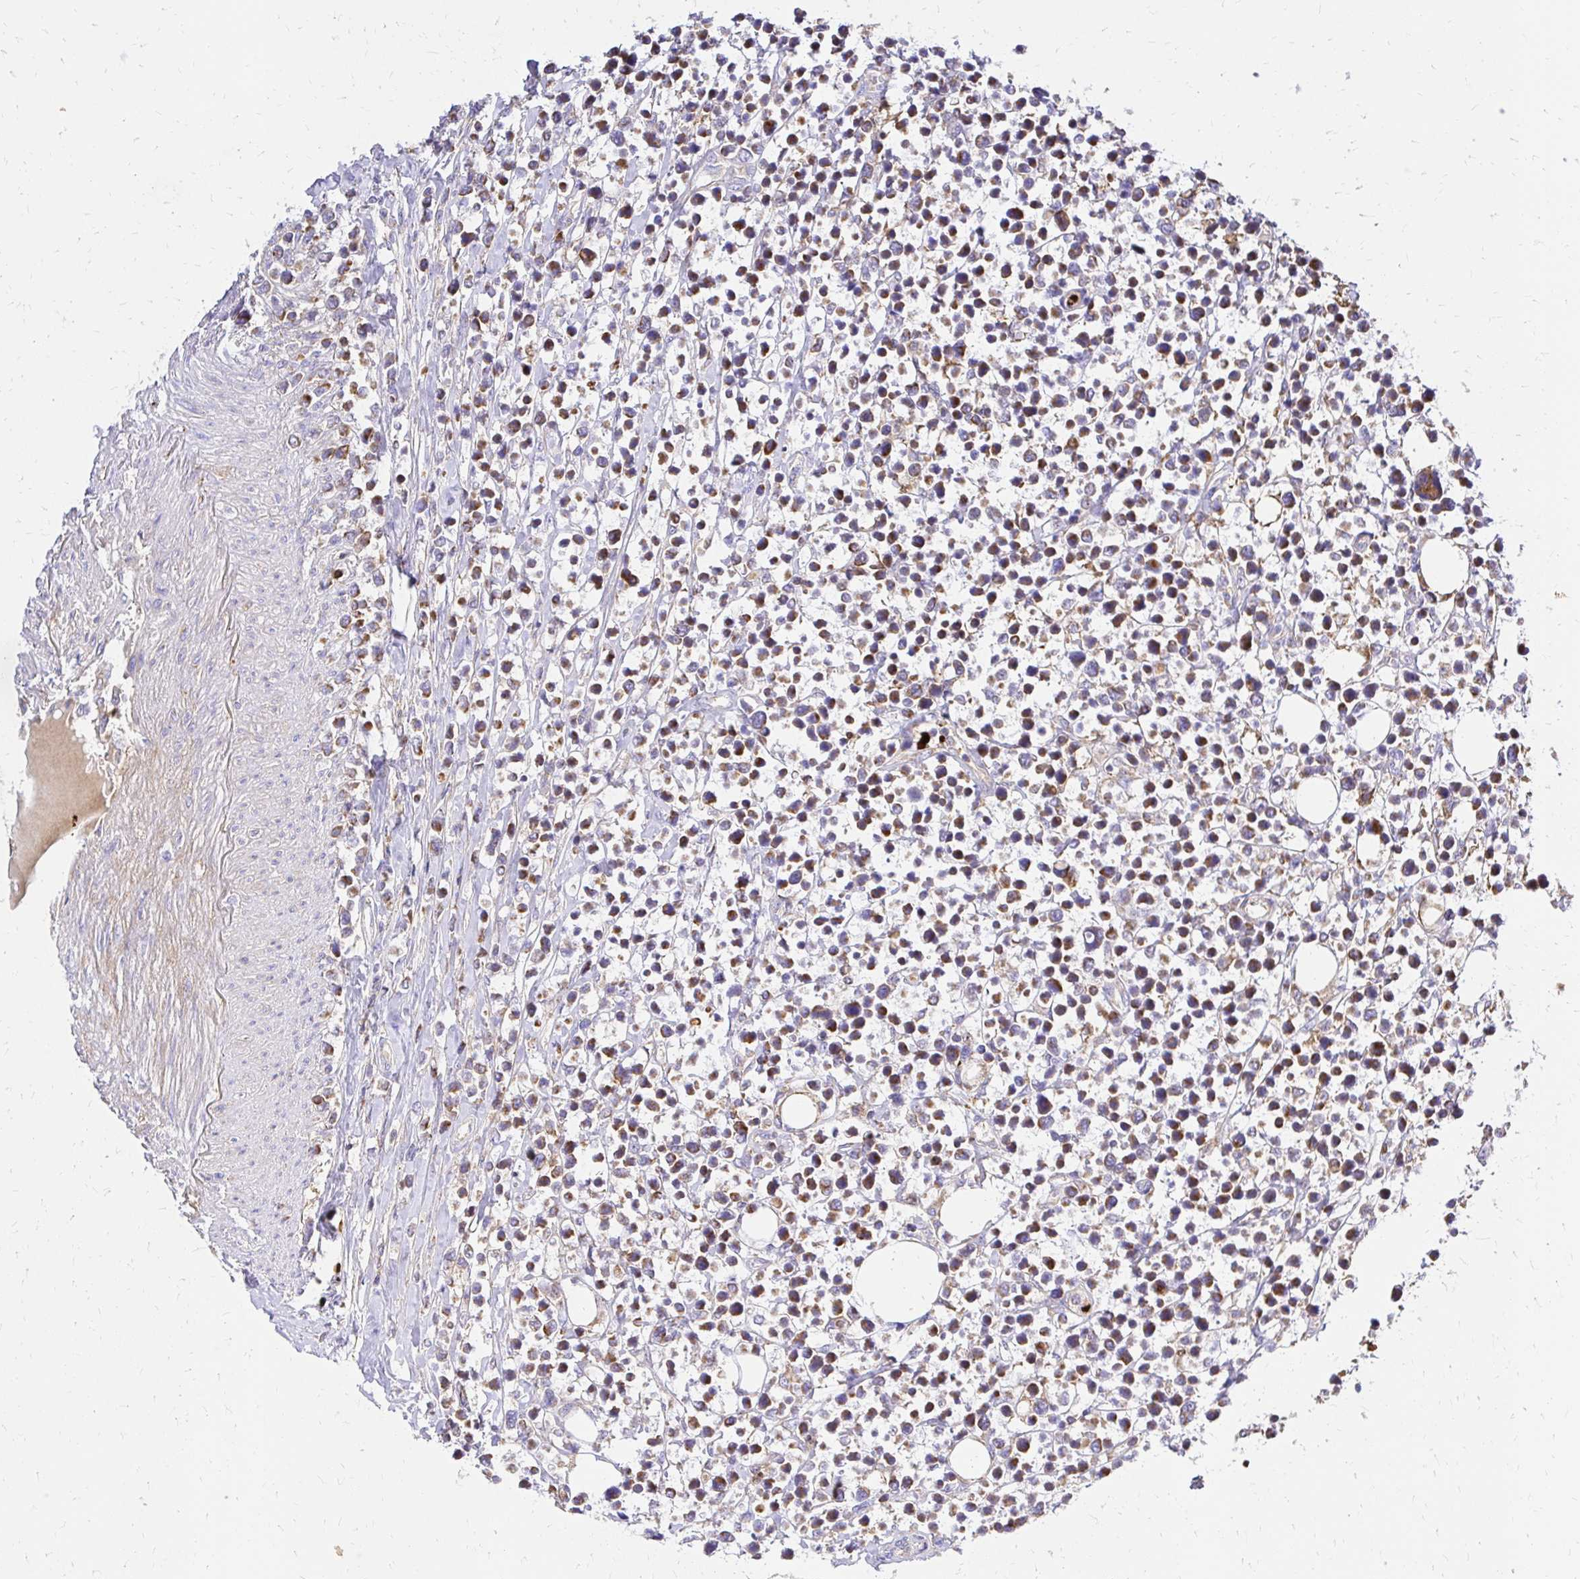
{"staining": {"intensity": "moderate", "quantity": ">75%", "location": "cytoplasmic/membranous"}, "tissue": "lymphoma", "cell_type": "Tumor cells", "image_type": "cancer", "snomed": [{"axis": "morphology", "description": "Malignant lymphoma, non-Hodgkin's type, High grade"}, {"axis": "topography", "description": "Soft tissue"}], "caption": "This histopathology image displays high-grade malignant lymphoma, non-Hodgkin's type stained with immunohistochemistry to label a protein in brown. The cytoplasmic/membranous of tumor cells show moderate positivity for the protein. Nuclei are counter-stained blue.", "gene": "MRPL13", "patient": {"sex": "female", "age": 56}}